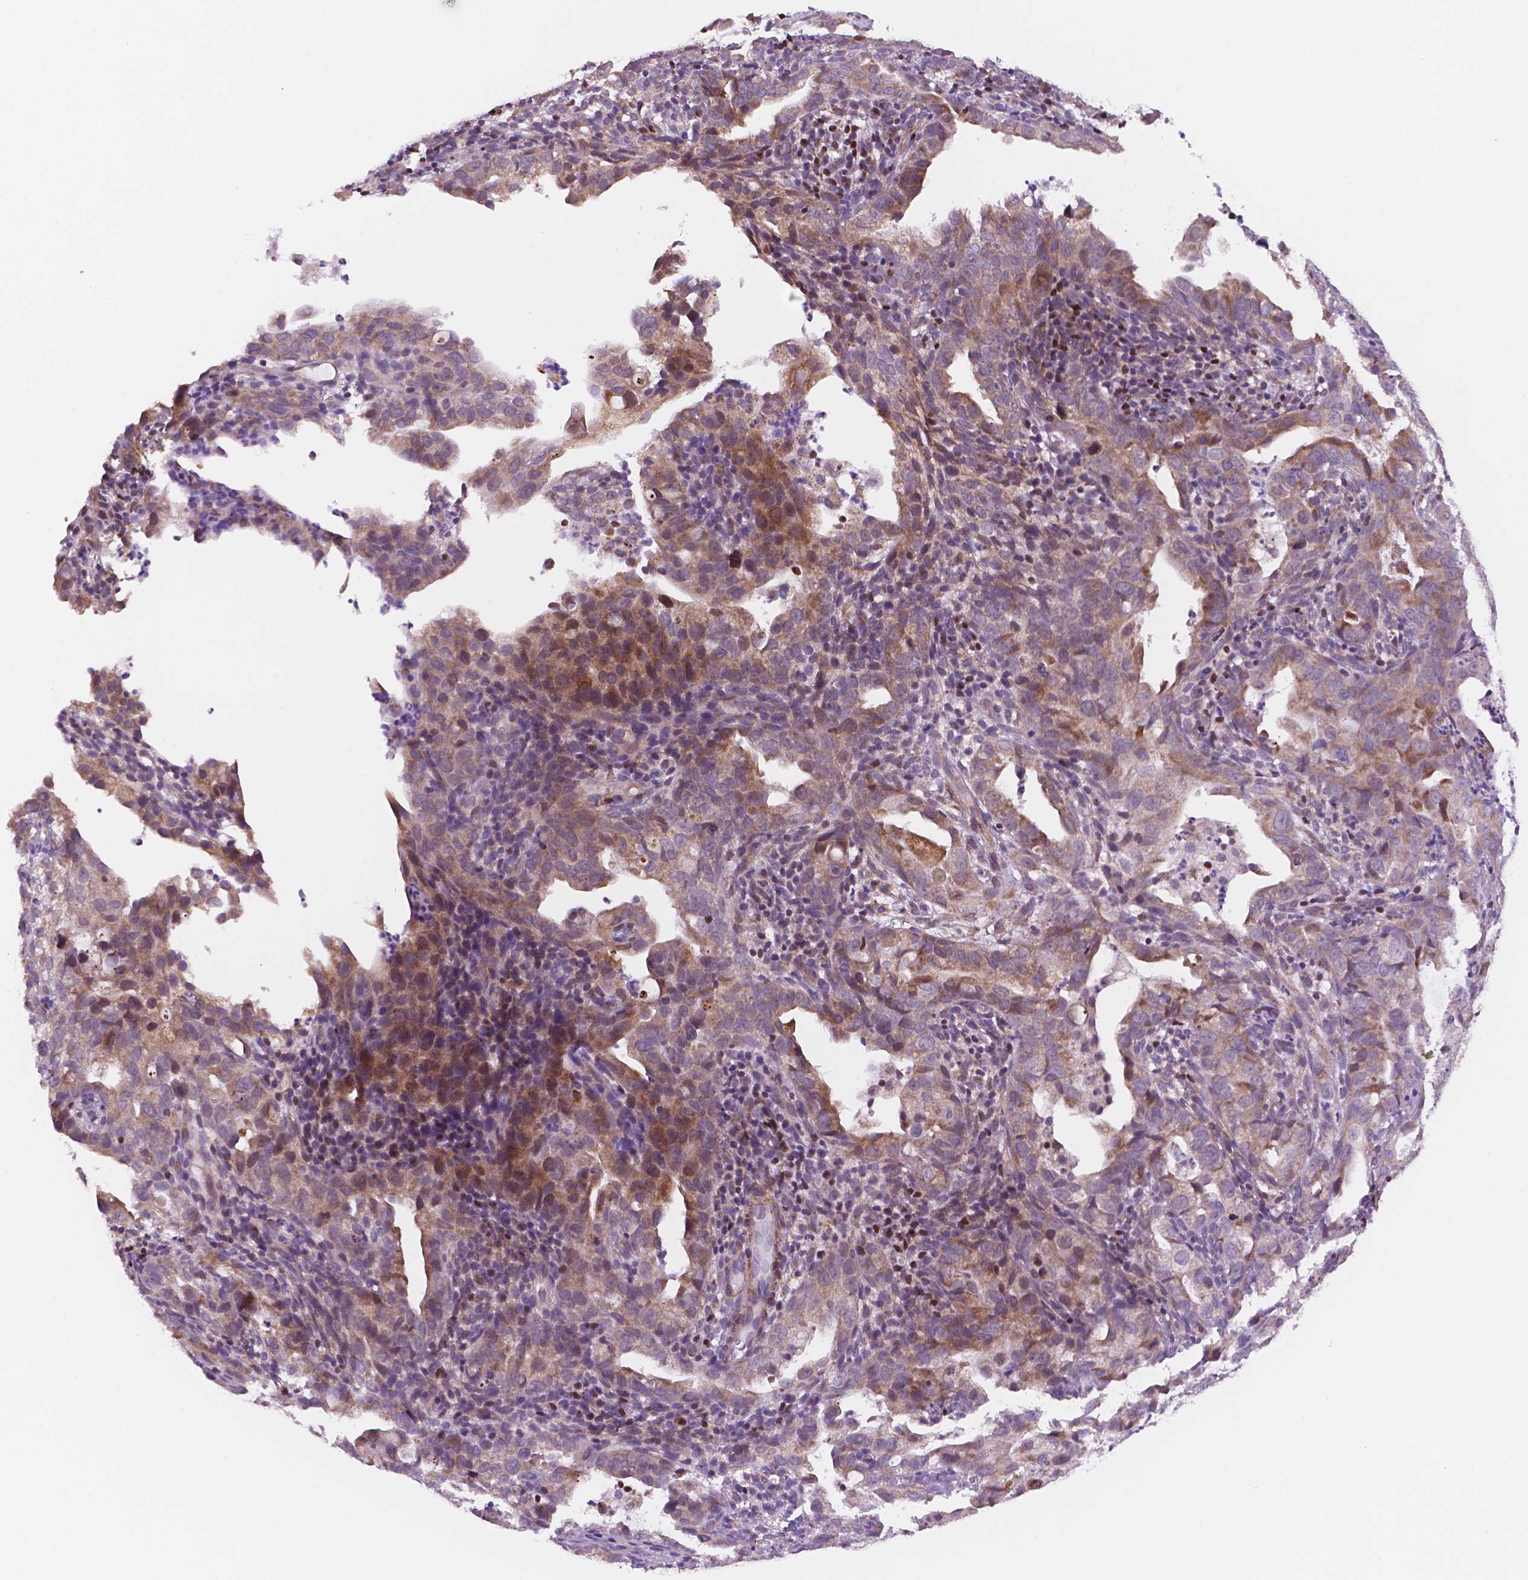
{"staining": {"intensity": "moderate", "quantity": ">75%", "location": "cytoplasmic/membranous"}, "tissue": "endometrial cancer", "cell_type": "Tumor cells", "image_type": "cancer", "snomed": [{"axis": "morphology", "description": "Adenocarcinoma, NOS"}, {"axis": "topography", "description": "Endometrium"}], "caption": "Immunohistochemical staining of human endometrial adenocarcinoma displays medium levels of moderate cytoplasmic/membranous protein positivity in about >75% of tumor cells.", "gene": "GEMIN4", "patient": {"sex": "female", "age": 57}}